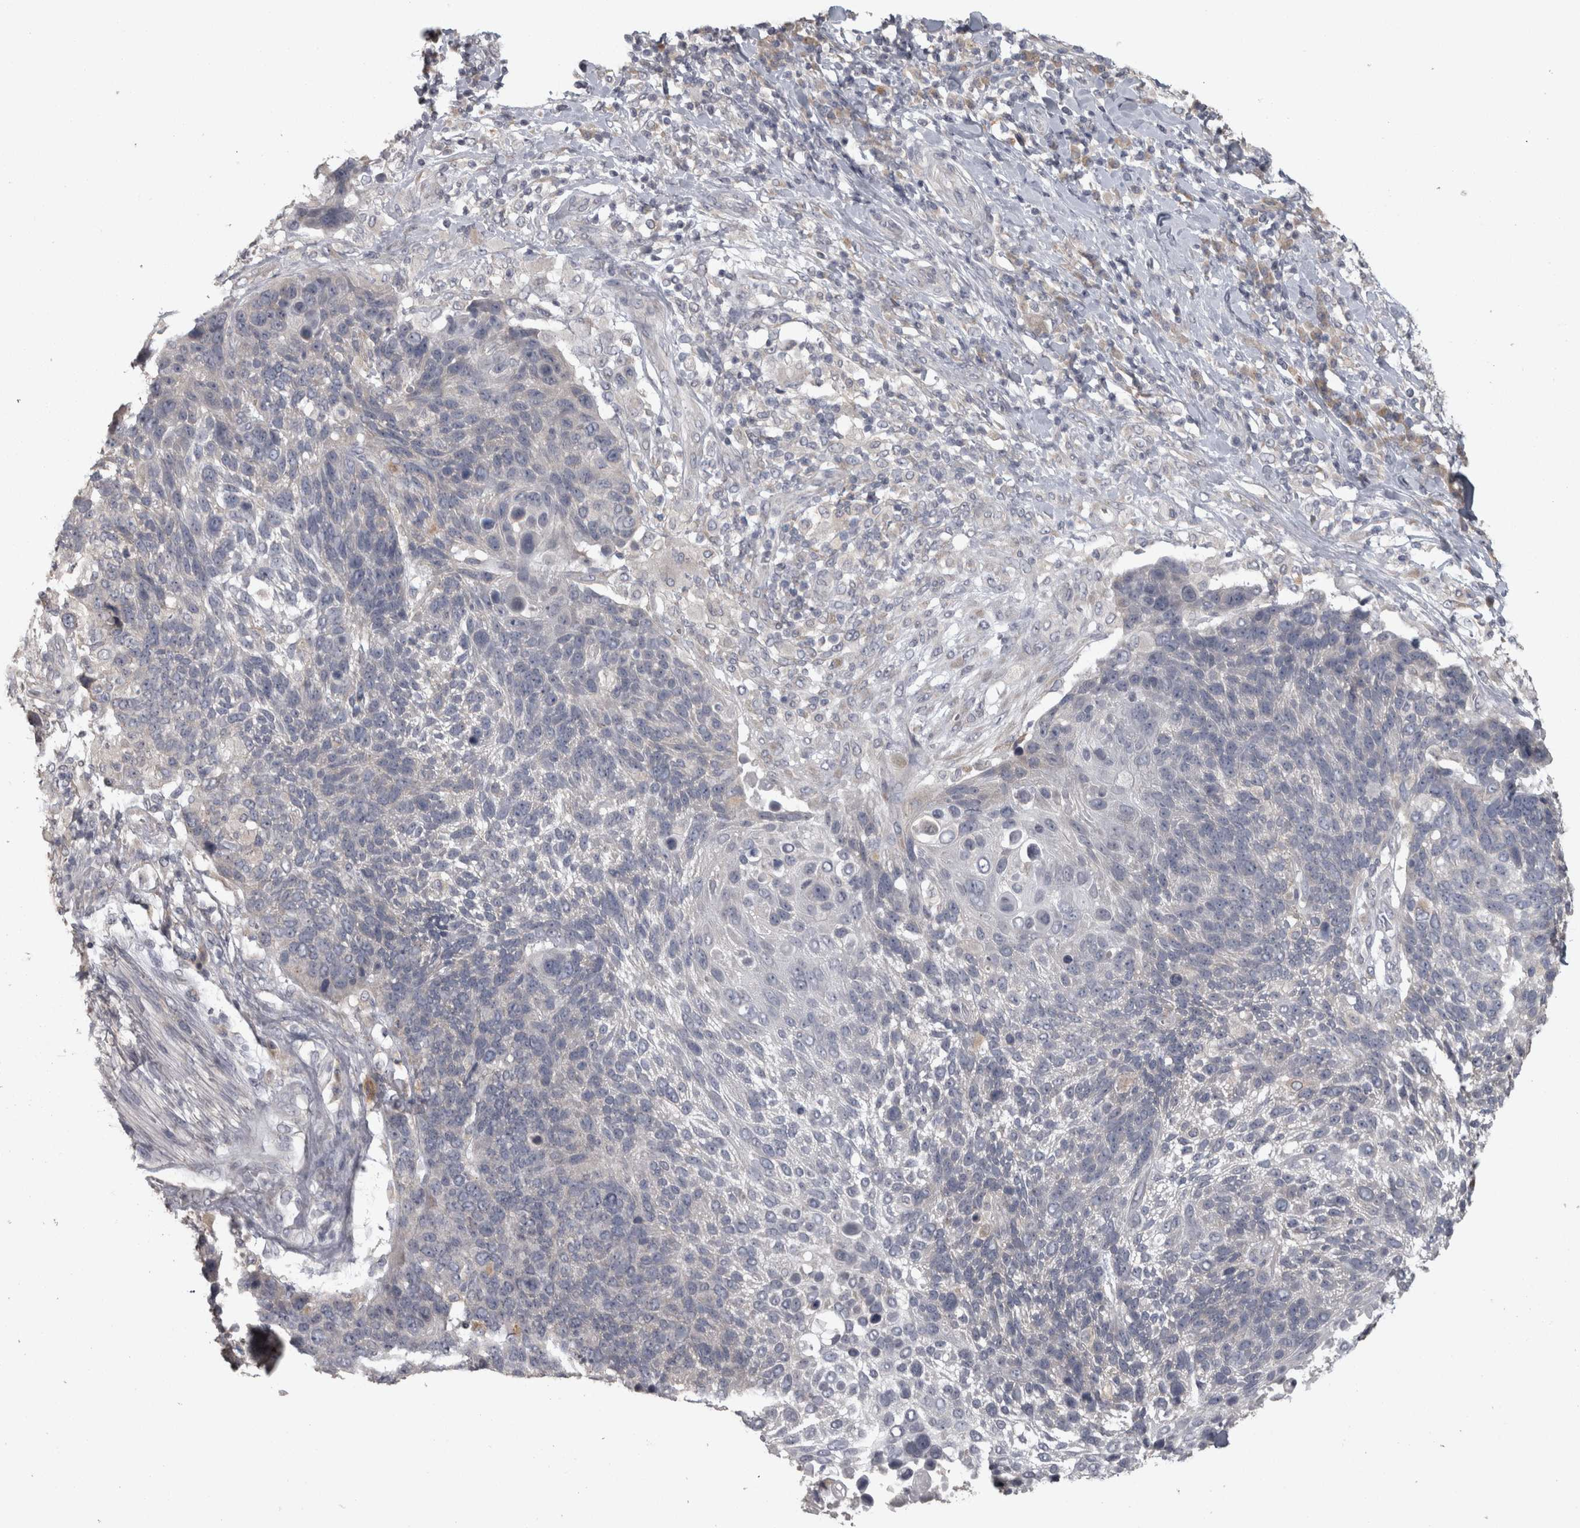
{"staining": {"intensity": "negative", "quantity": "none", "location": "none"}, "tissue": "lung cancer", "cell_type": "Tumor cells", "image_type": "cancer", "snomed": [{"axis": "morphology", "description": "Squamous cell carcinoma, NOS"}, {"axis": "topography", "description": "Lung"}], "caption": "An IHC photomicrograph of lung cancer is shown. There is no staining in tumor cells of lung cancer. (DAB immunohistochemistry visualized using brightfield microscopy, high magnification).", "gene": "RAB29", "patient": {"sex": "male", "age": 66}}